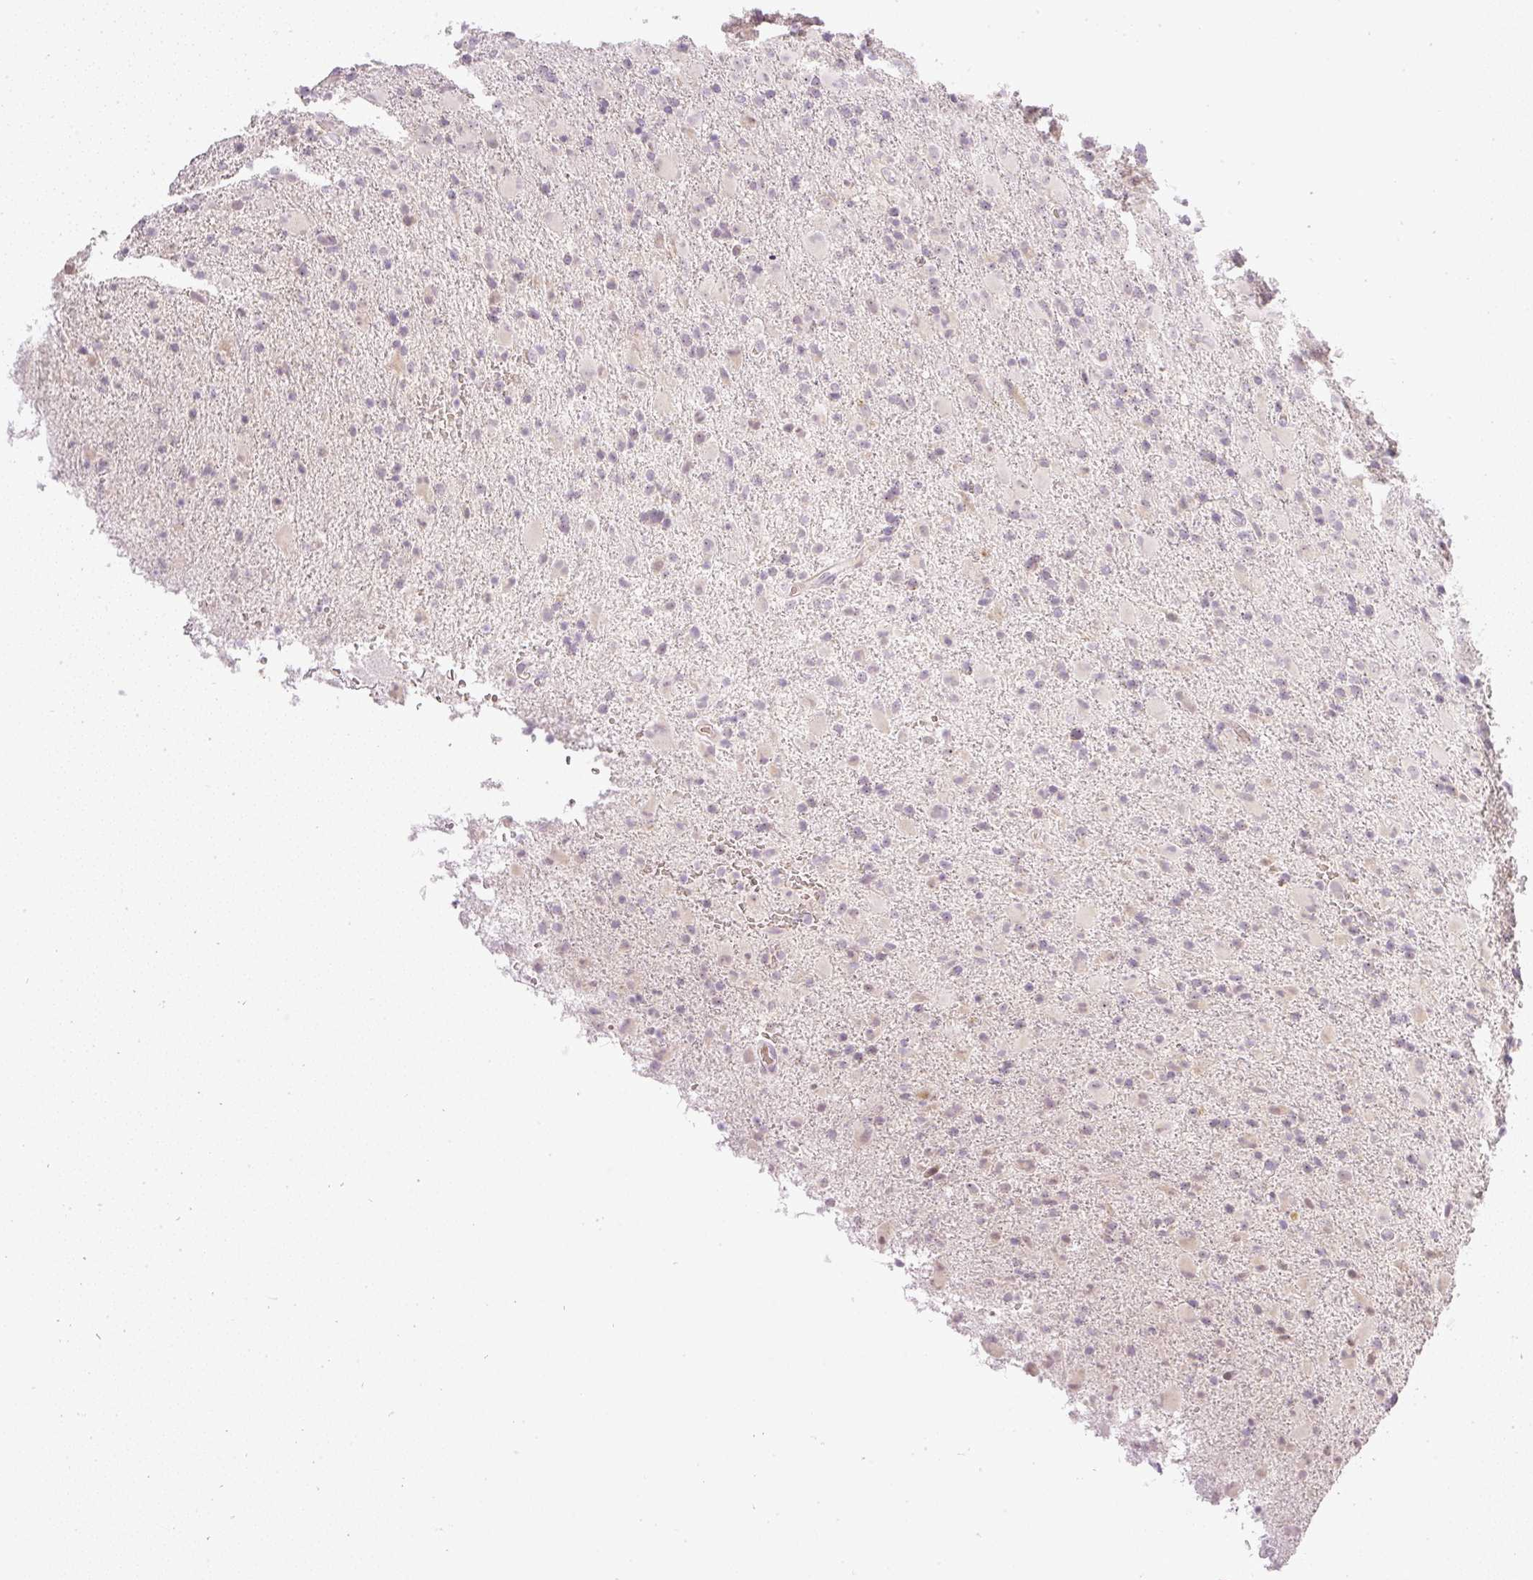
{"staining": {"intensity": "negative", "quantity": "none", "location": "none"}, "tissue": "glioma", "cell_type": "Tumor cells", "image_type": "cancer", "snomed": [{"axis": "morphology", "description": "Glioma, malignant, Low grade"}, {"axis": "topography", "description": "Brain"}], "caption": "Tumor cells are negative for protein expression in human low-grade glioma (malignant).", "gene": "AAR2", "patient": {"sex": "male", "age": 65}}